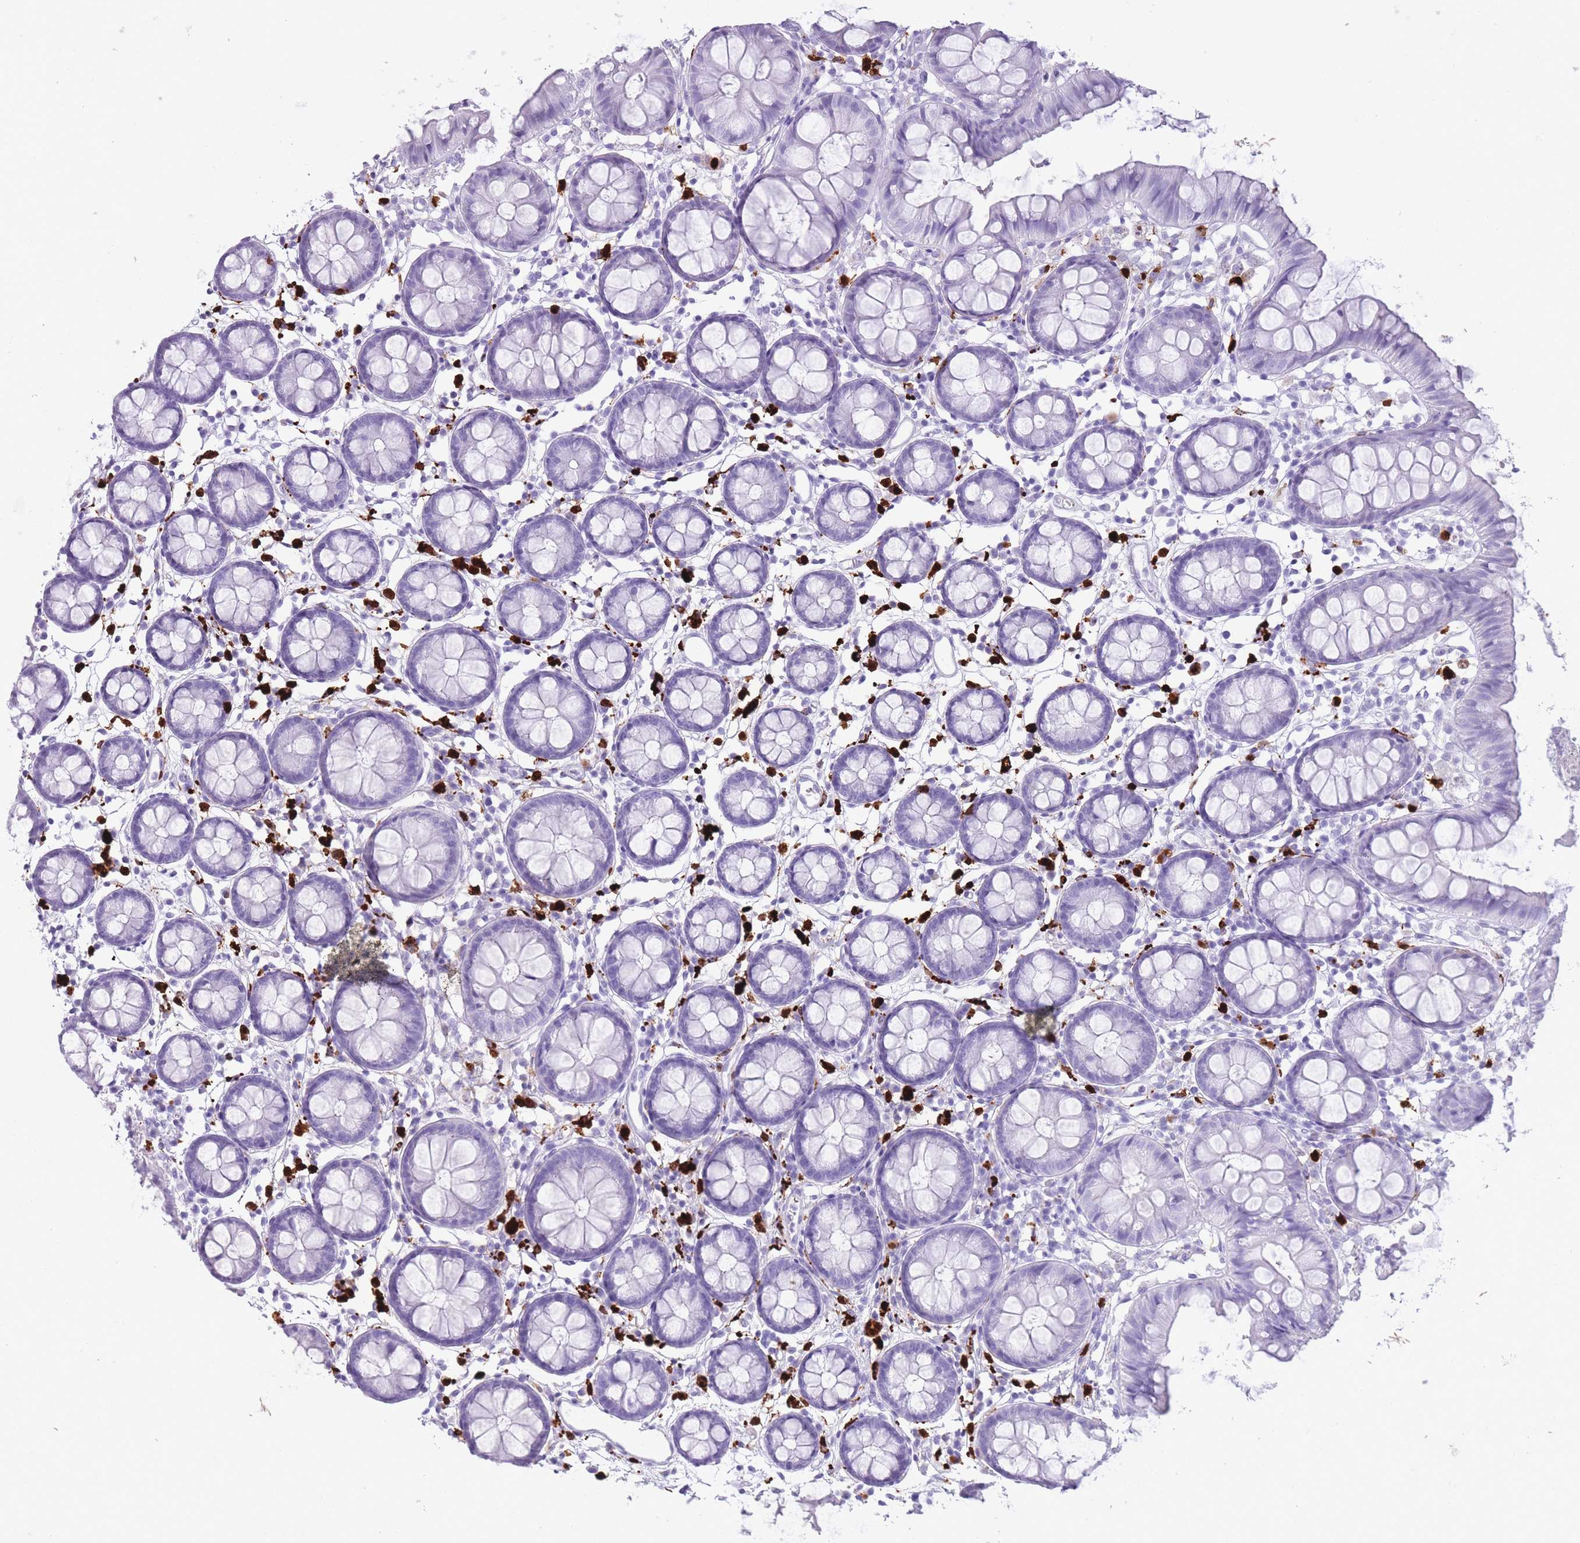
{"staining": {"intensity": "negative", "quantity": "none", "location": "none"}, "tissue": "colon", "cell_type": "Endothelial cells", "image_type": "normal", "snomed": [{"axis": "morphology", "description": "Normal tissue, NOS"}, {"axis": "topography", "description": "Colon"}], "caption": "IHC histopathology image of benign colon stained for a protein (brown), which demonstrates no expression in endothelial cells.", "gene": "OR4F16", "patient": {"sex": "female", "age": 84}}